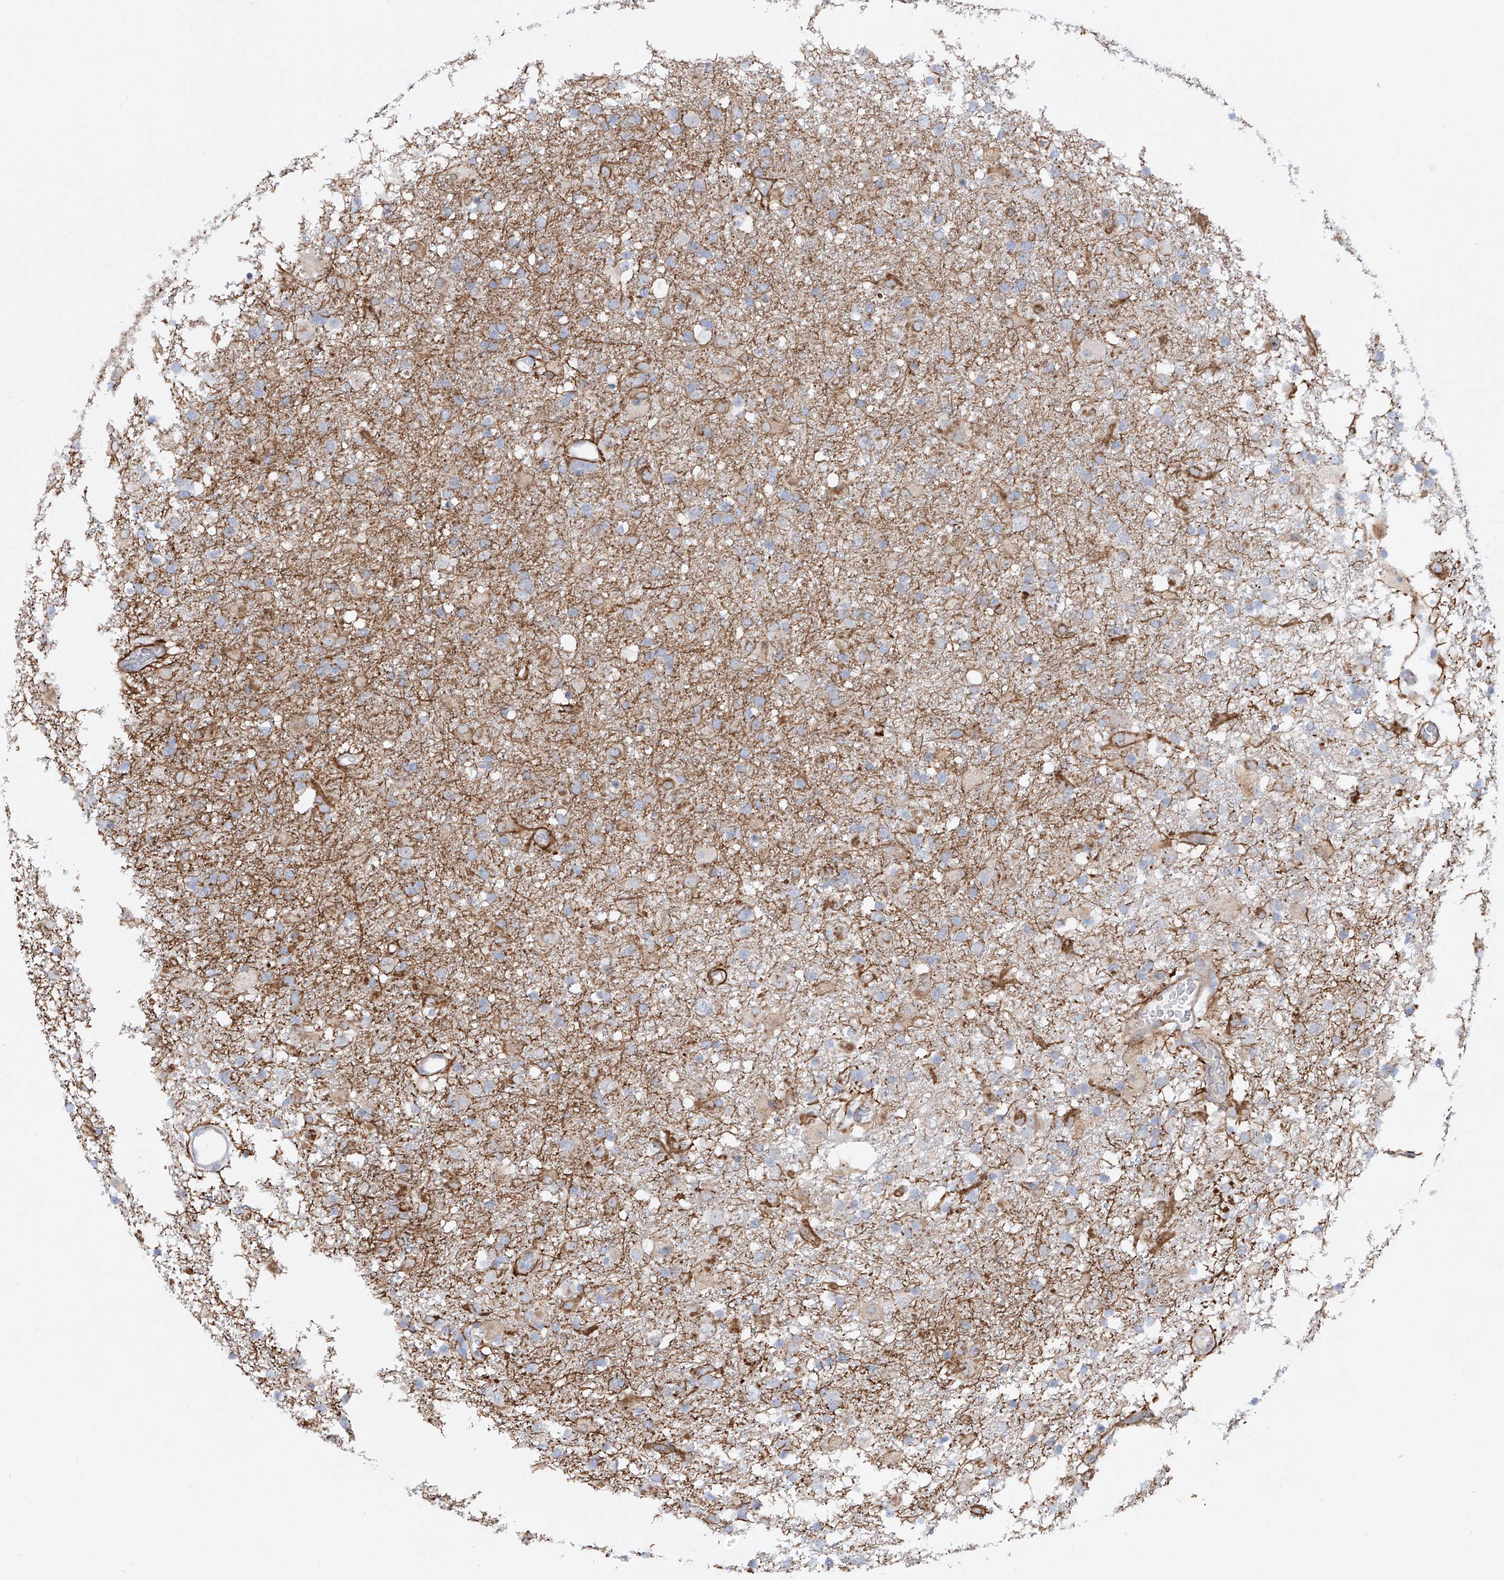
{"staining": {"intensity": "weak", "quantity": "<25%", "location": "cytoplasmic/membranous"}, "tissue": "glioma", "cell_type": "Tumor cells", "image_type": "cancer", "snomed": [{"axis": "morphology", "description": "Glioma, malignant, Low grade"}, {"axis": "topography", "description": "Brain"}], "caption": "The immunohistochemistry micrograph has no significant positivity in tumor cells of glioma tissue.", "gene": "ZNF490", "patient": {"sex": "male", "age": 65}}